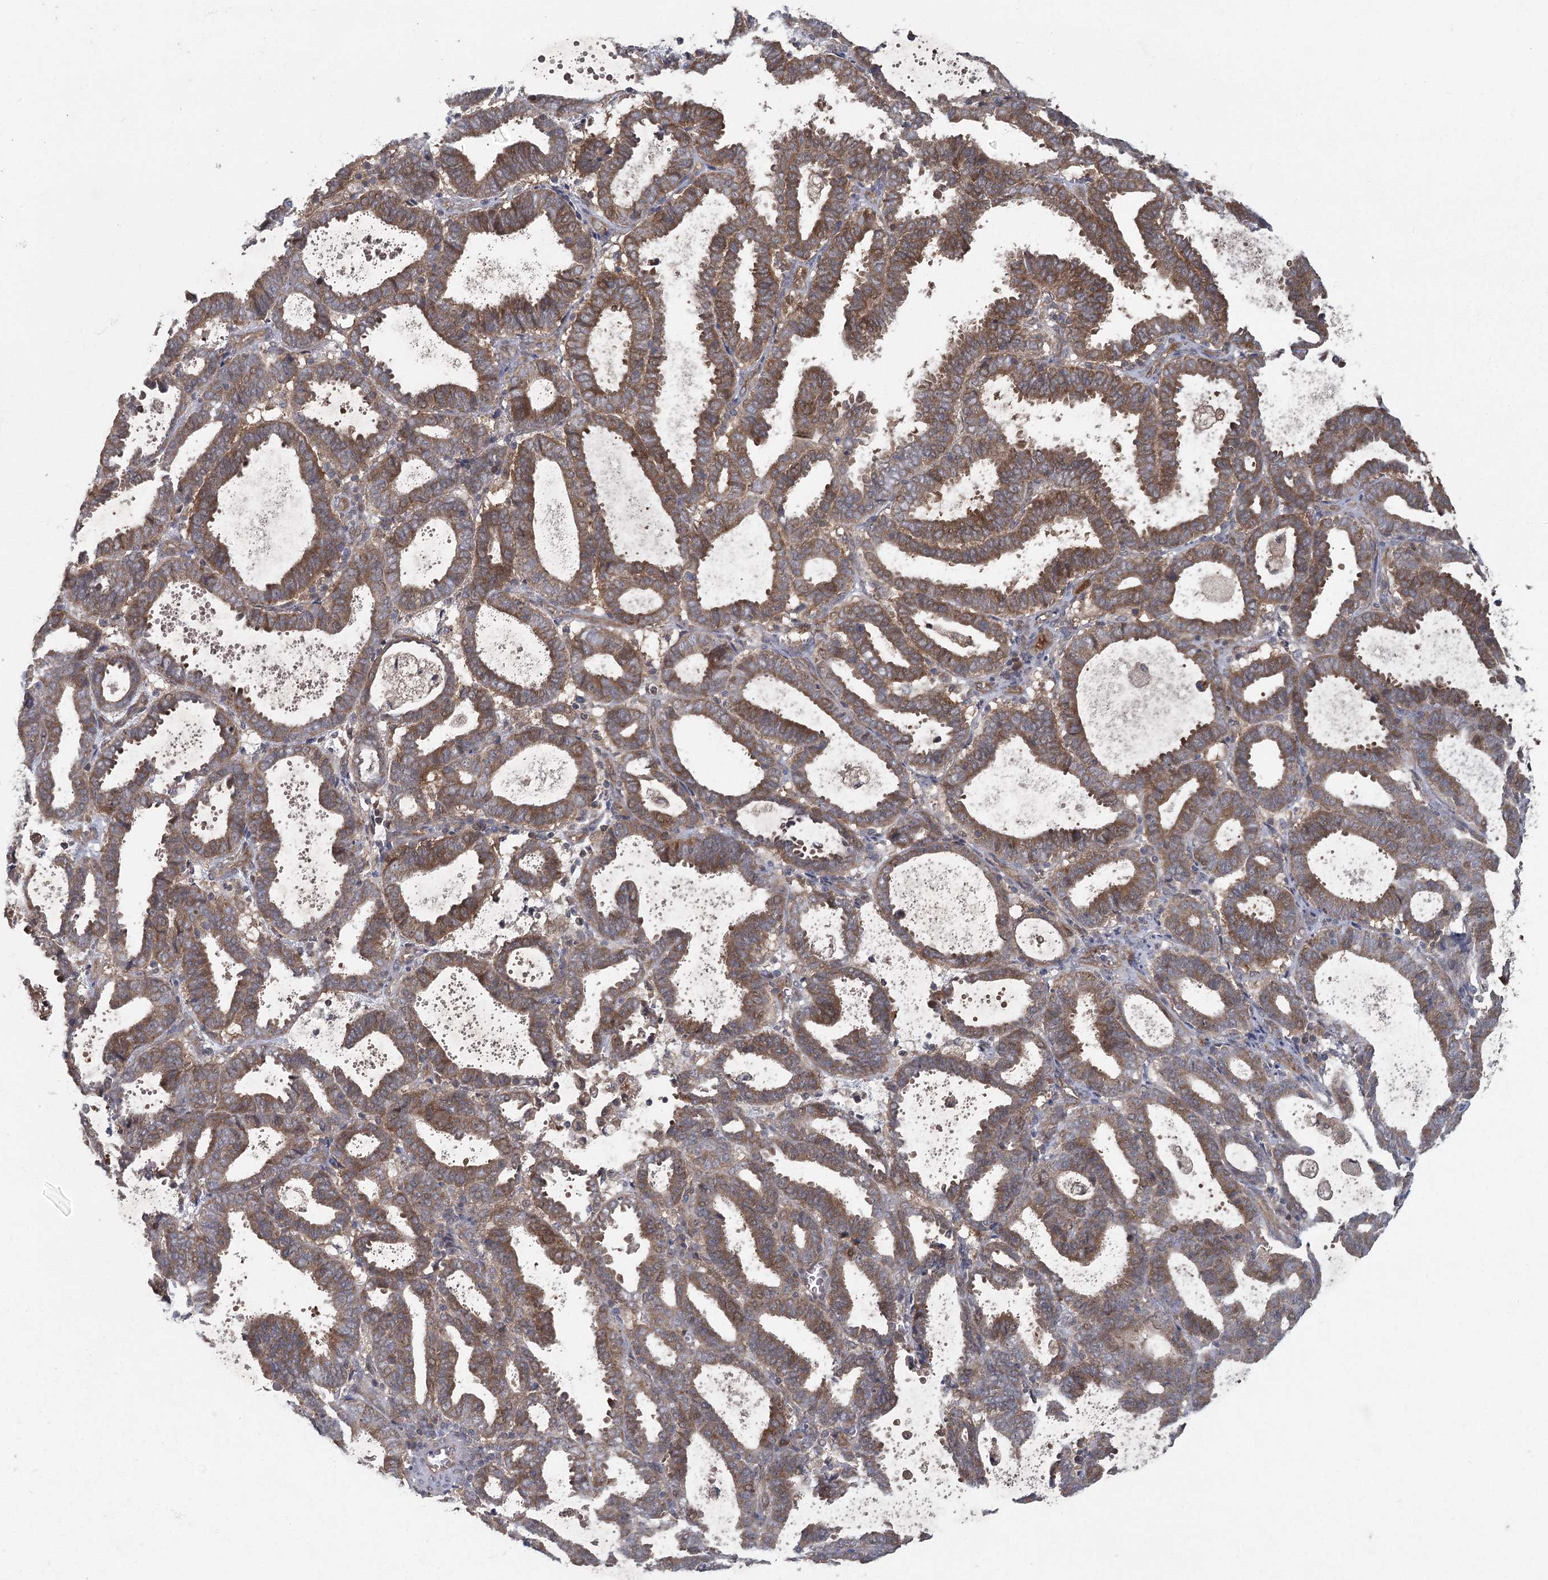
{"staining": {"intensity": "weak", "quantity": ">75%", "location": "cytoplasmic/membranous"}, "tissue": "endometrial cancer", "cell_type": "Tumor cells", "image_type": "cancer", "snomed": [{"axis": "morphology", "description": "Adenocarcinoma, NOS"}, {"axis": "topography", "description": "Uterus"}], "caption": "This micrograph shows immunohistochemistry (IHC) staining of endometrial cancer, with low weak cytoplasmic/membranous positivity in about >75% of tumor cells.", "gene": "LRRC14B", "patient": {"sex": "female", "age": 83}}